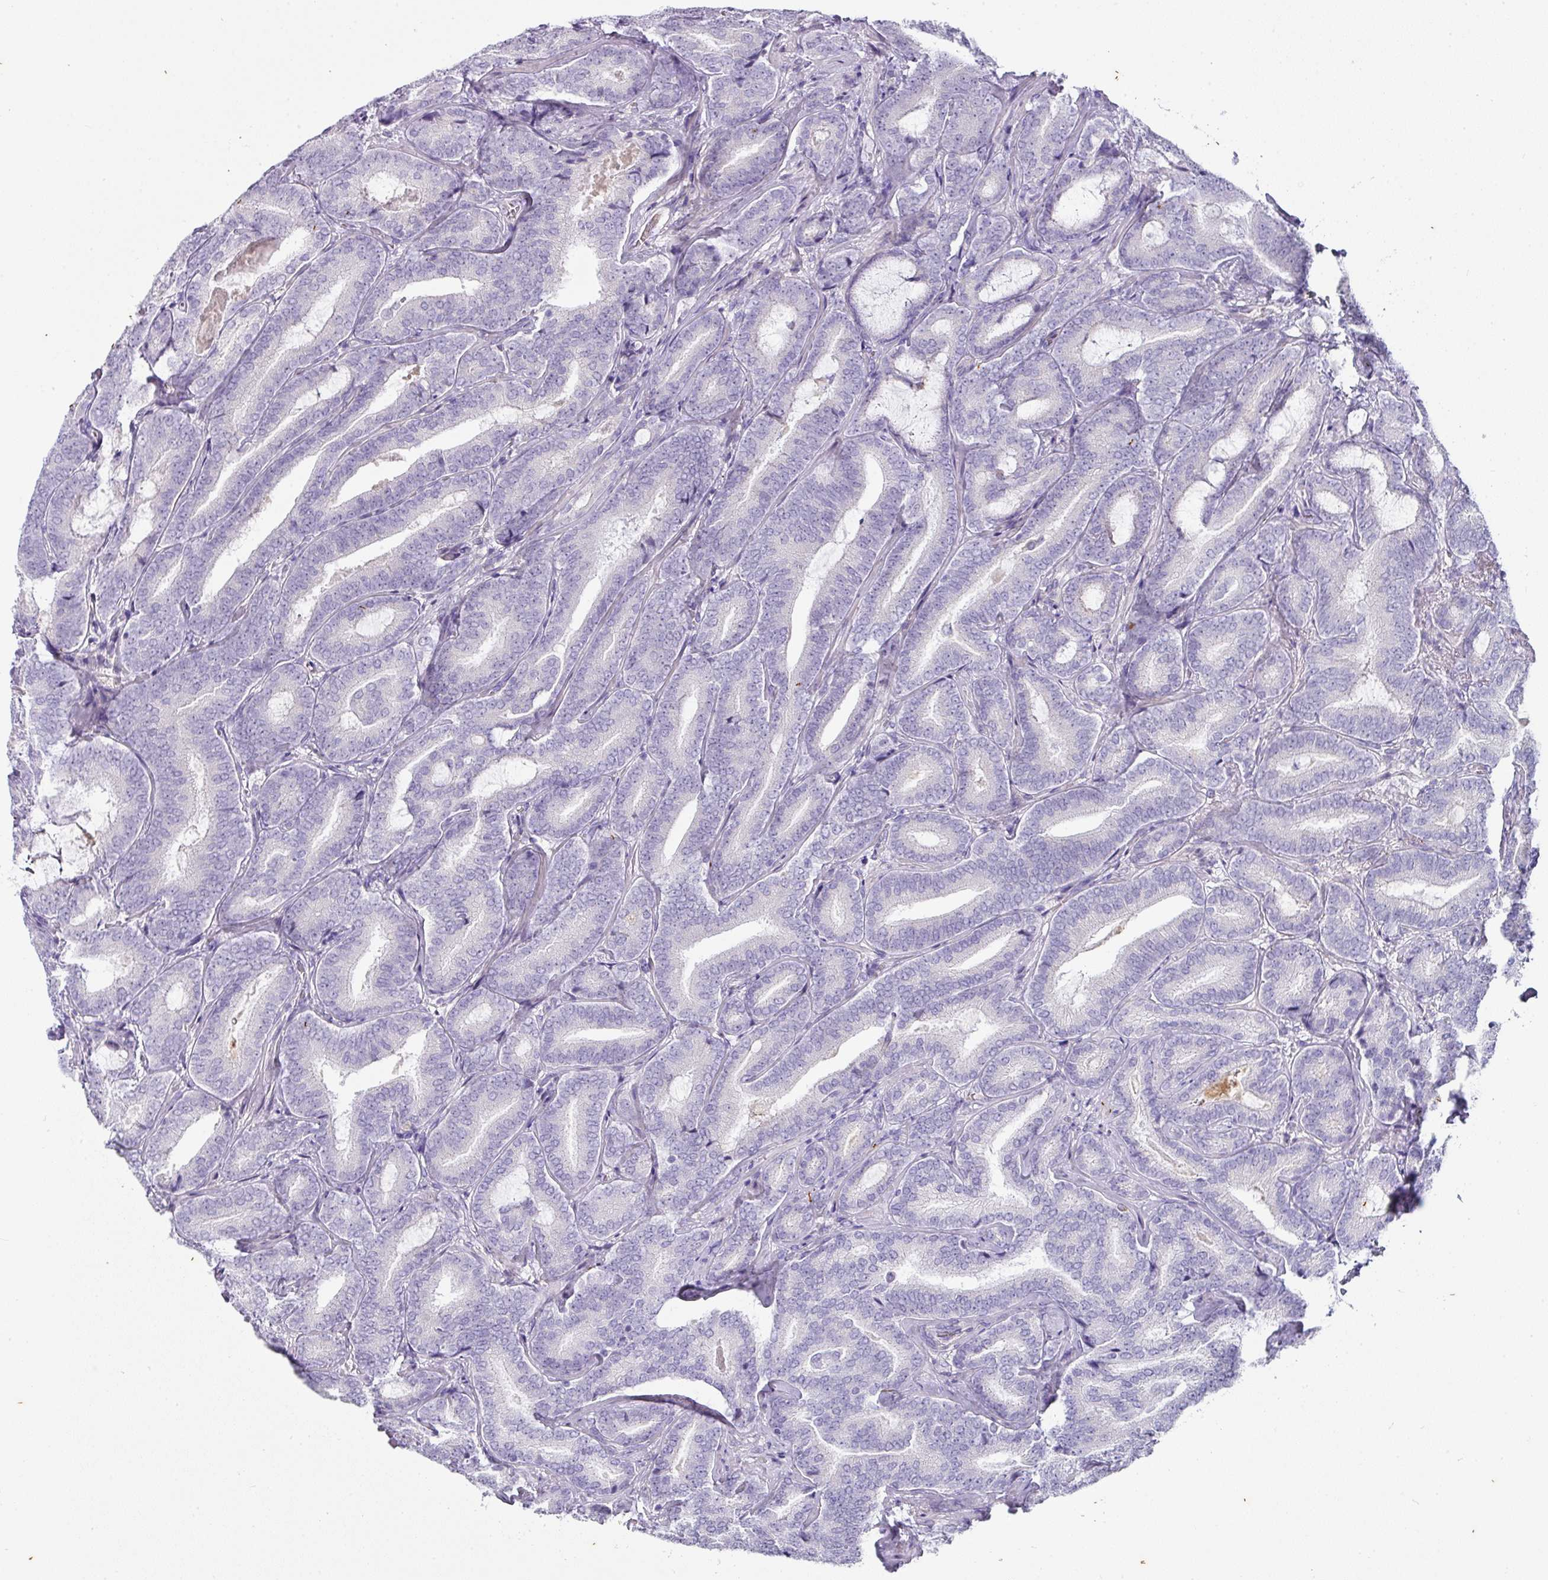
{"staining": {"intensity": "negative", "quantity": "none", "location": "none"}, "tissue": "prostate cancer", "cell_type": "Tumor cells", "image_type": "cancer", "snomed": [{"axis": "morphology", "description": "Adenocarcinoma, Low grade"}, {"axis": "topography", "description": "Prostate and seminal vesicle, NOS"}], "caption": "This photomicrograph is of low-grade adenocarcinoma (prostate) stained with IHC to label a protein in brown with the nuclei are counter-stained blue. There is no staining in tumor cells.", "gene": "OR52N1", "patient": {"sex": "male", "age": 61}}